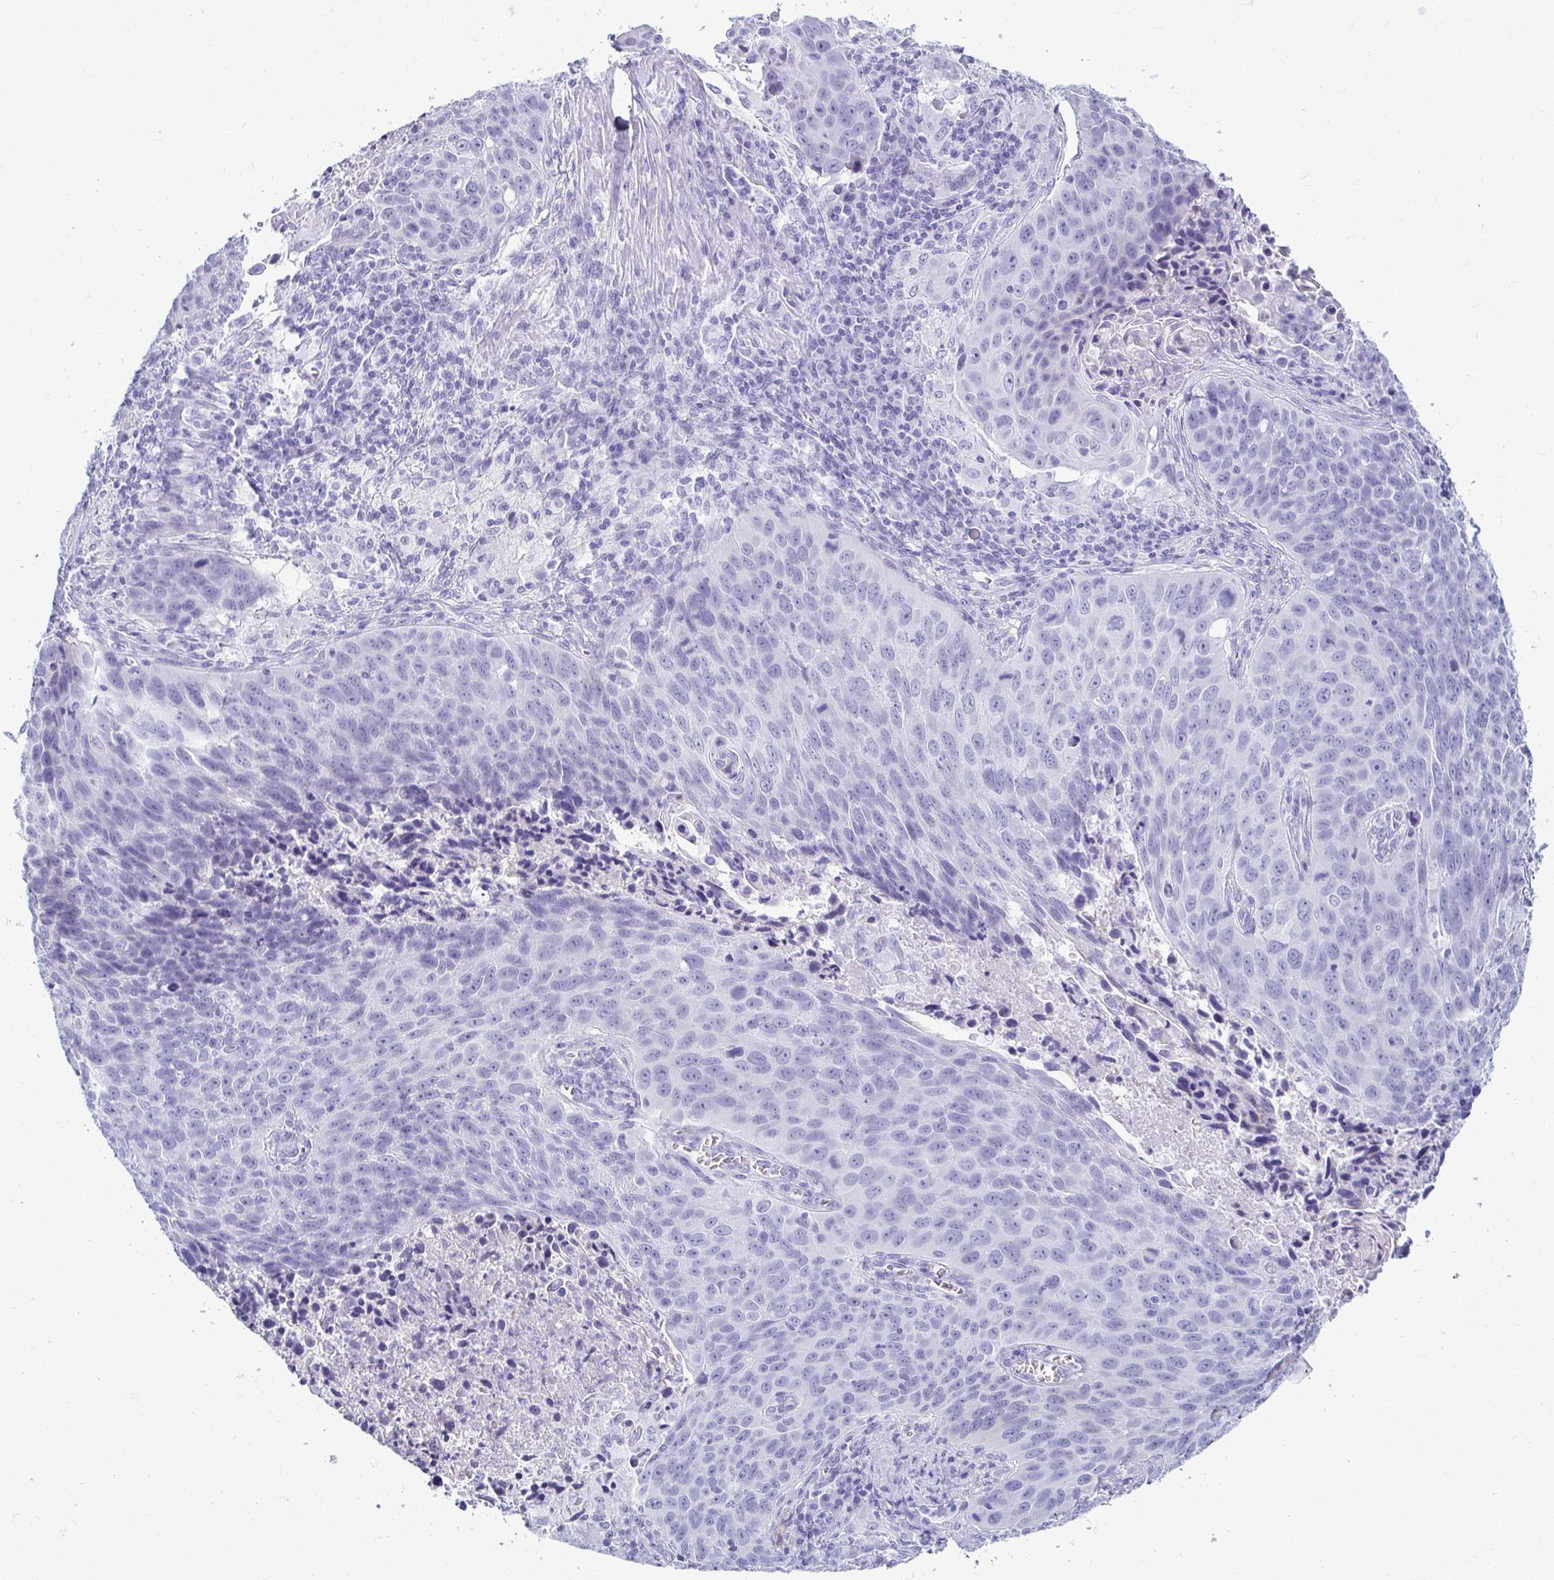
{"staining": {"intensity": "negative", "quantity": "none", "location": "none"}, "tissue": "lung cancer", "cell_type": "Tumor cells", "image_type": "cancer", "snomed": [{"axis": "morphology", "description": "Squamous cell carcinoma, NOS"}, {"axis": "topography", "description": "Lung"}], "caption": "Tumor cells show no significant positivity in lung cancer (squamous cell carcinoma). Brightfield microscopy of immunohistochemistry stained with DAB (brown) and hematoxylin (blue), captured at high magnification.", "gene": "CLGN", "patient": {"sex": "male", "age": 78}}